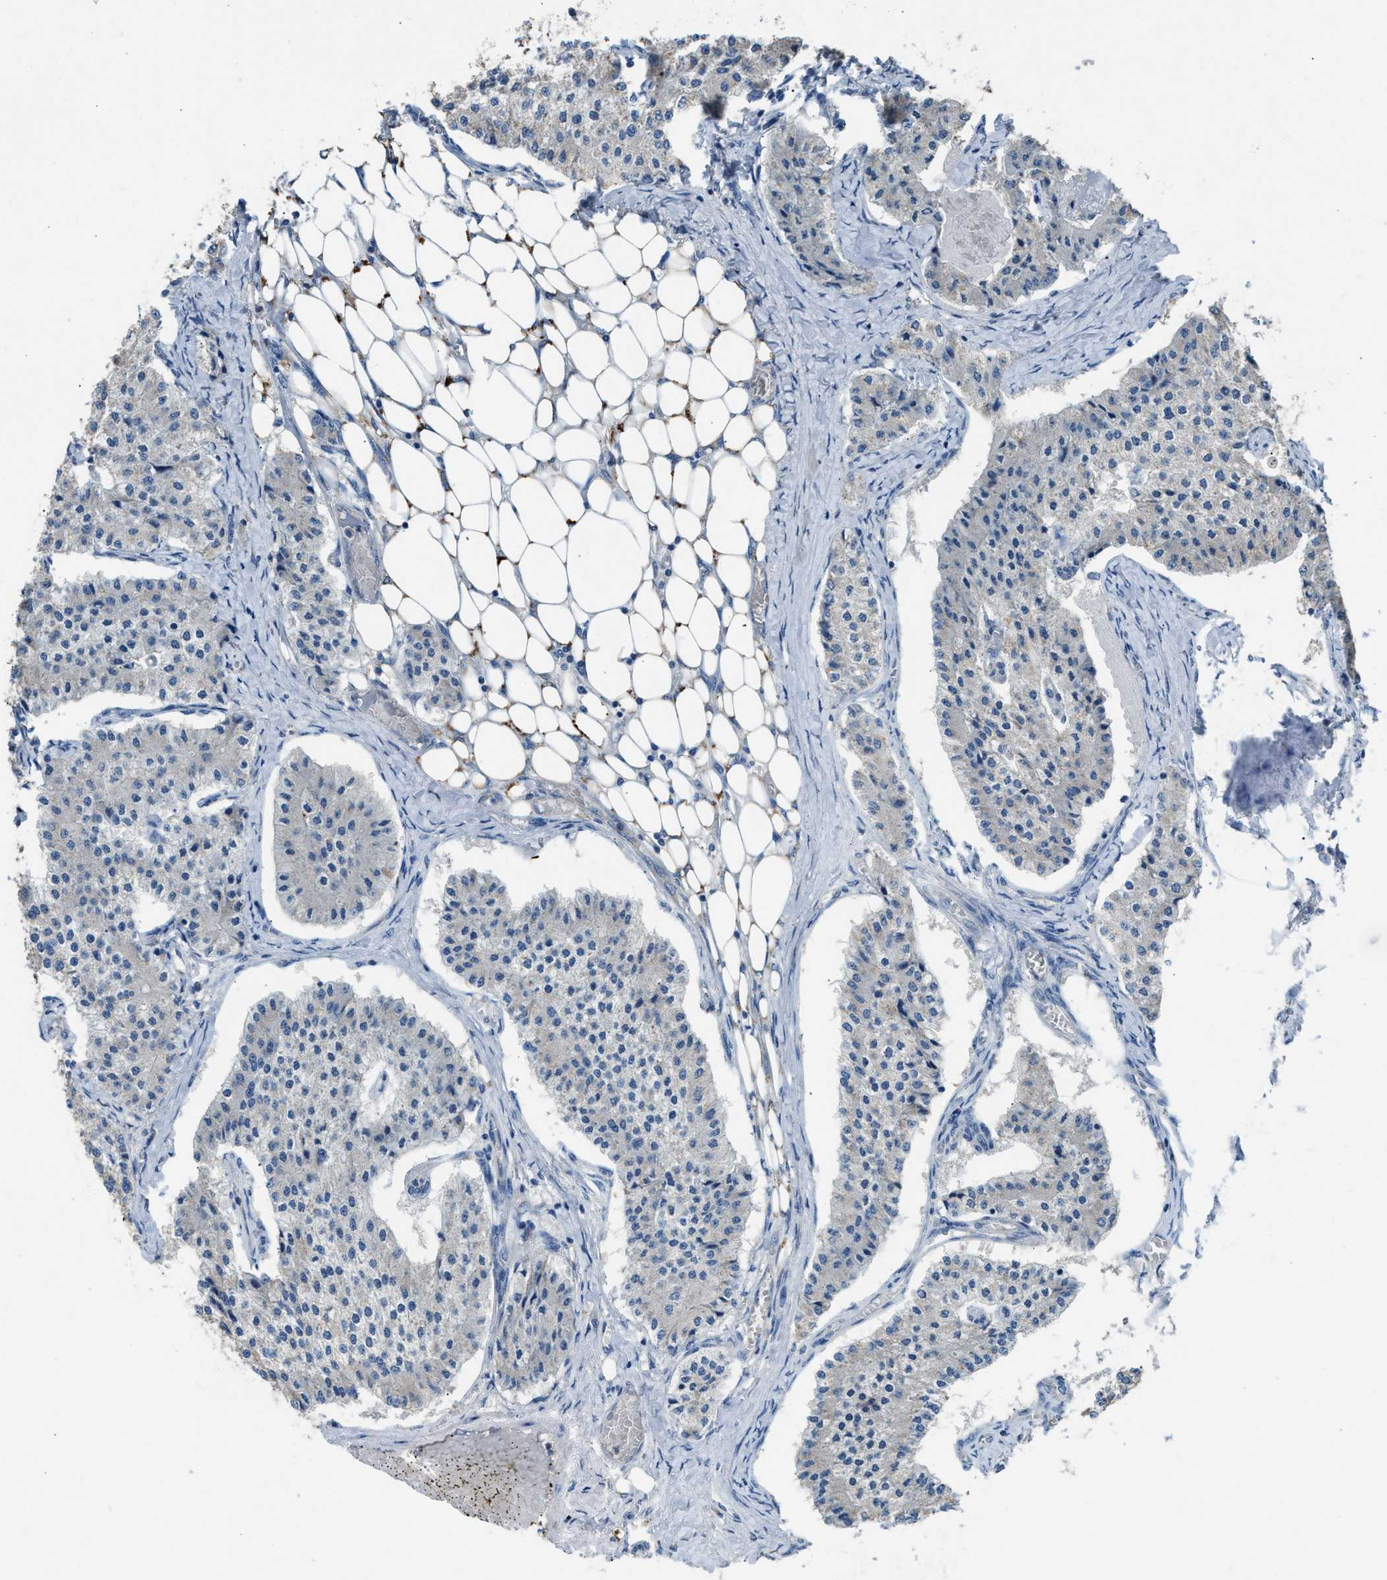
{"staining": {"intensity": "negative", "quantity": "none", "location": "none"}, "tissue": "carcinoid", "cell_type": "Tumor cells", "image_type": "cancer", "snomed": [{"axis": "morphology", "description": "Carcinoid, malignant, NOS"}, {"axis": "topography", "description": "Colon"}], "caption": "The photomicrograph reveals no significant positivity in tumor cells of carcinoid (malignant).", "gene": "TPK1", "patient": {"sex": "female", "age": 52}}